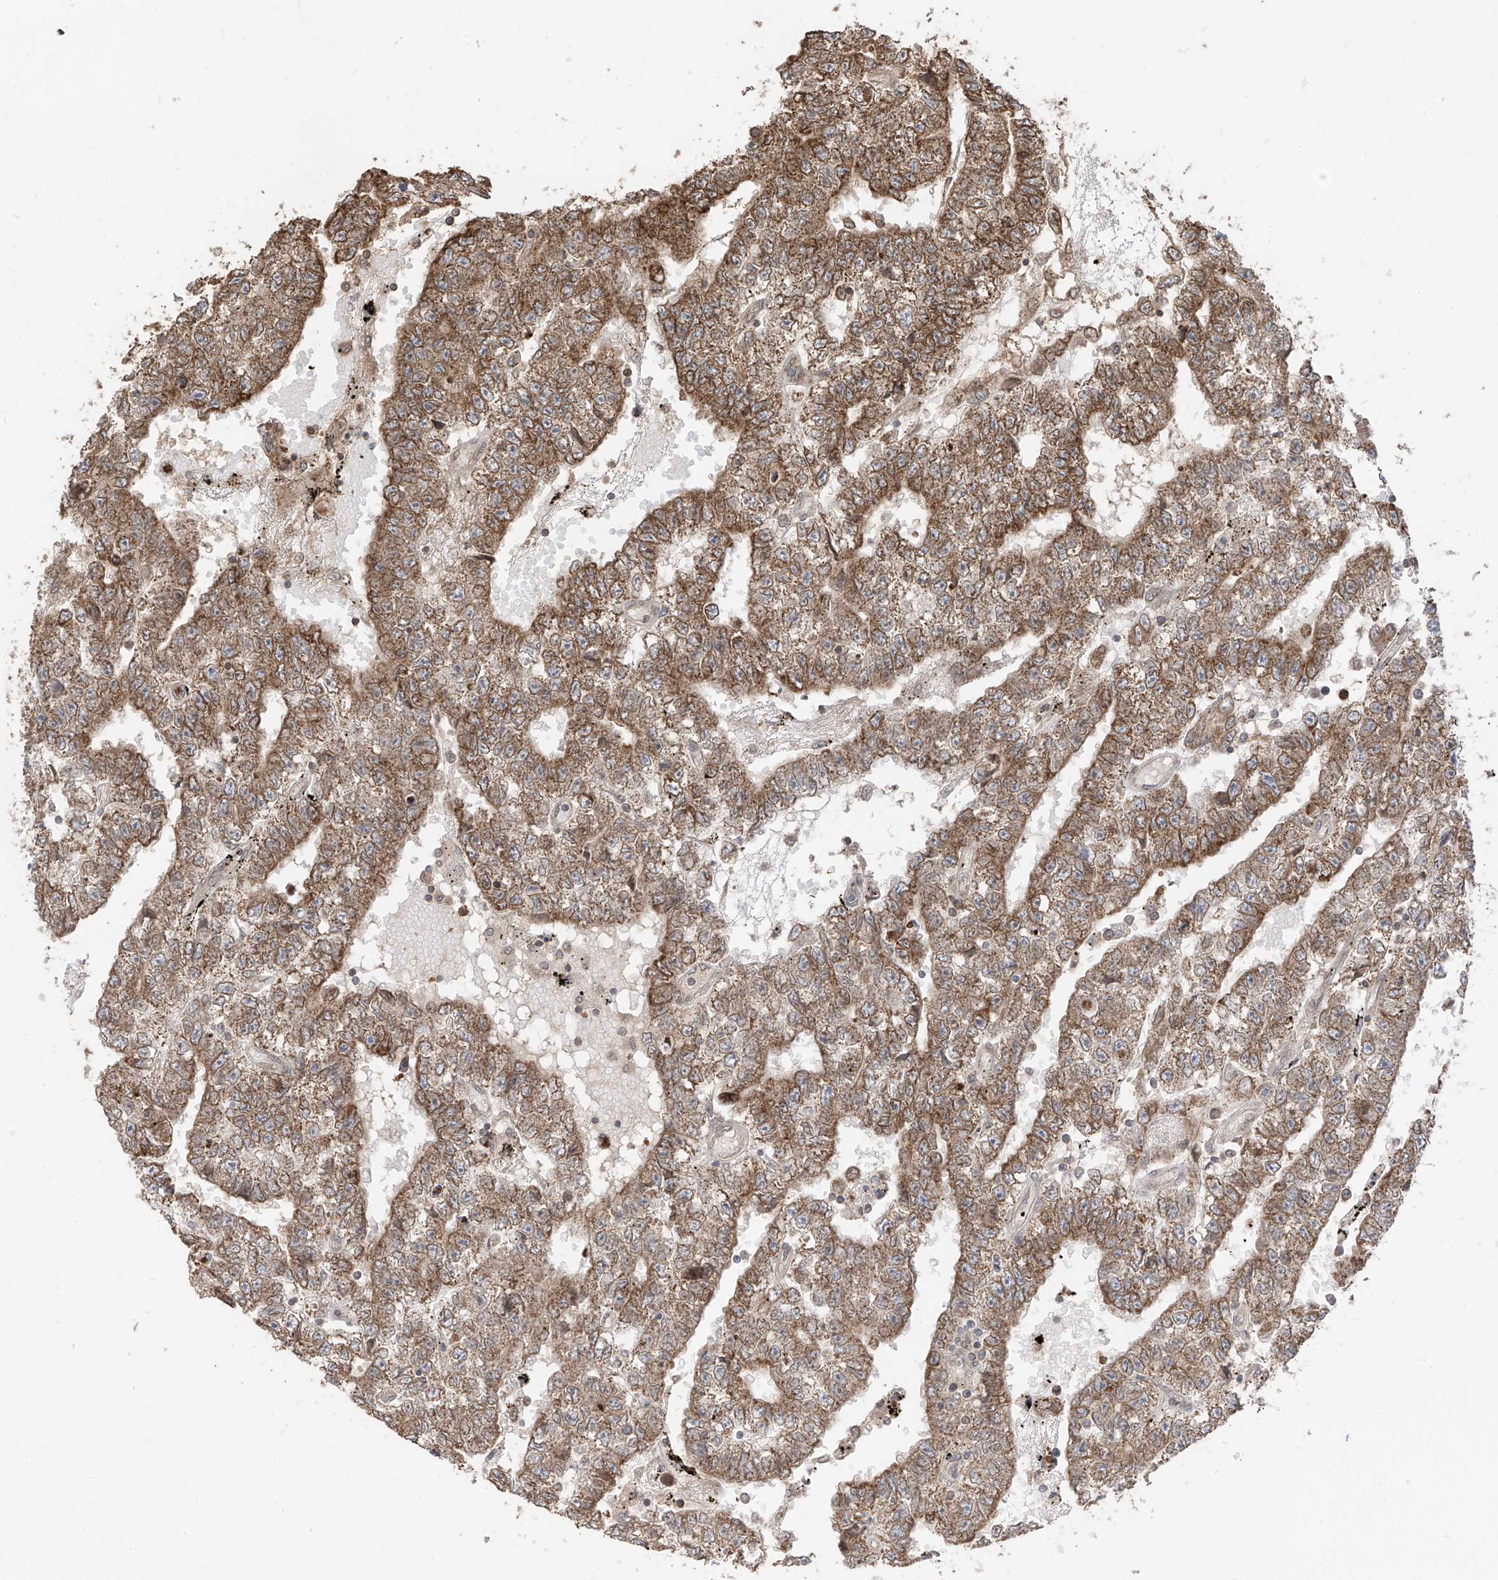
{"staining": {"intensity": "moderate", "quantity": ">75%", "location": "cytoplasmic/membranous,nuclear"}, "tissue": "testis cancer", "cell_type": "Tumor cells", "image_type": "cancer", "snomed": [{"axis": "morphology", "description": "Carcinoma, Embryonal, NOS"}, {"axis": "topography", "description": "Testis"}], "caption": "Immunohistochemical staining of testis cancer (embryonal carcinoma) exhibits medium levels of moderate cytoplasmic/membranous and nuclear protein expression in approximately >75% of tumor cells.", "gene": "AHCTF1", "patient": {"sex": "male", "age": 25}}